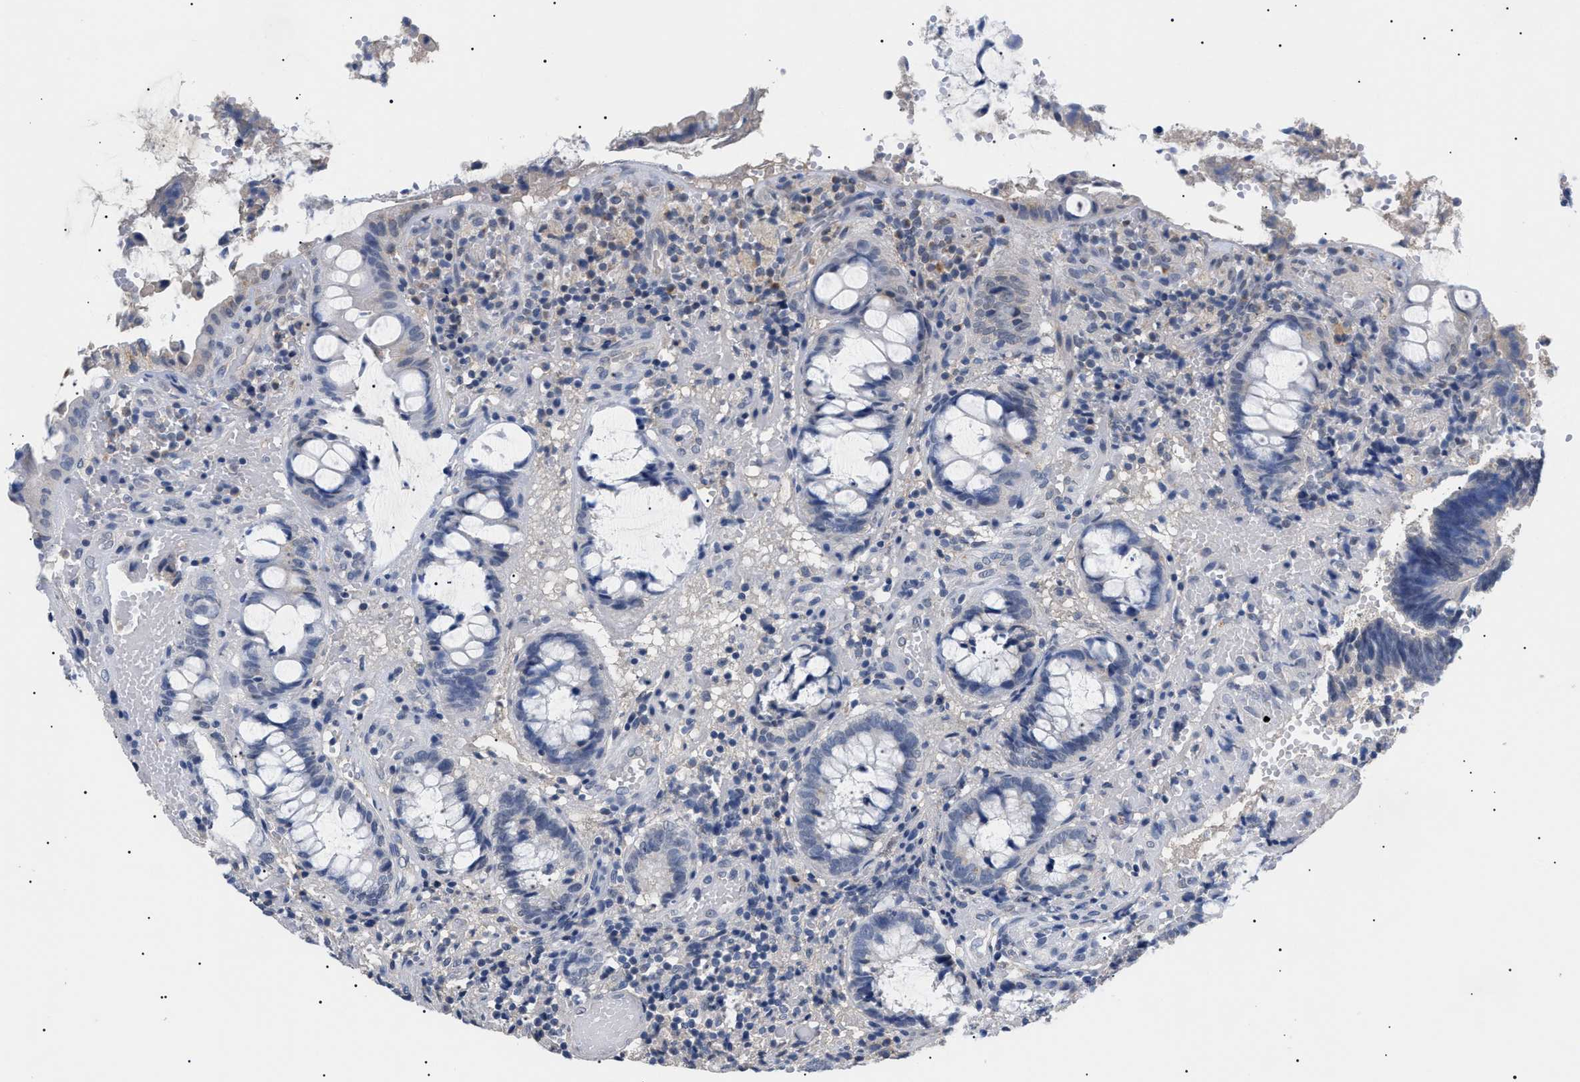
{"staining": {"intensity": "negative", "quantity": "none", "location": "none"}, "tissue": "colorectal cancer", "cell_type": "Tumor cells", "image_type": "cancer", "snomed": [{"axis": "morphology", "description": "Adenocarcinoma, NOS"}, {"axis": "topography", "description": "Colon"}], "caption": "This photomicrograph is of colorectal cancer stained with IHC to label a protein in brown with the nuclei are counter-stained blue. There is no staining in tumor cells.", "gene": "PRRT2", "patient": {"sex": "female", "age": 57}}